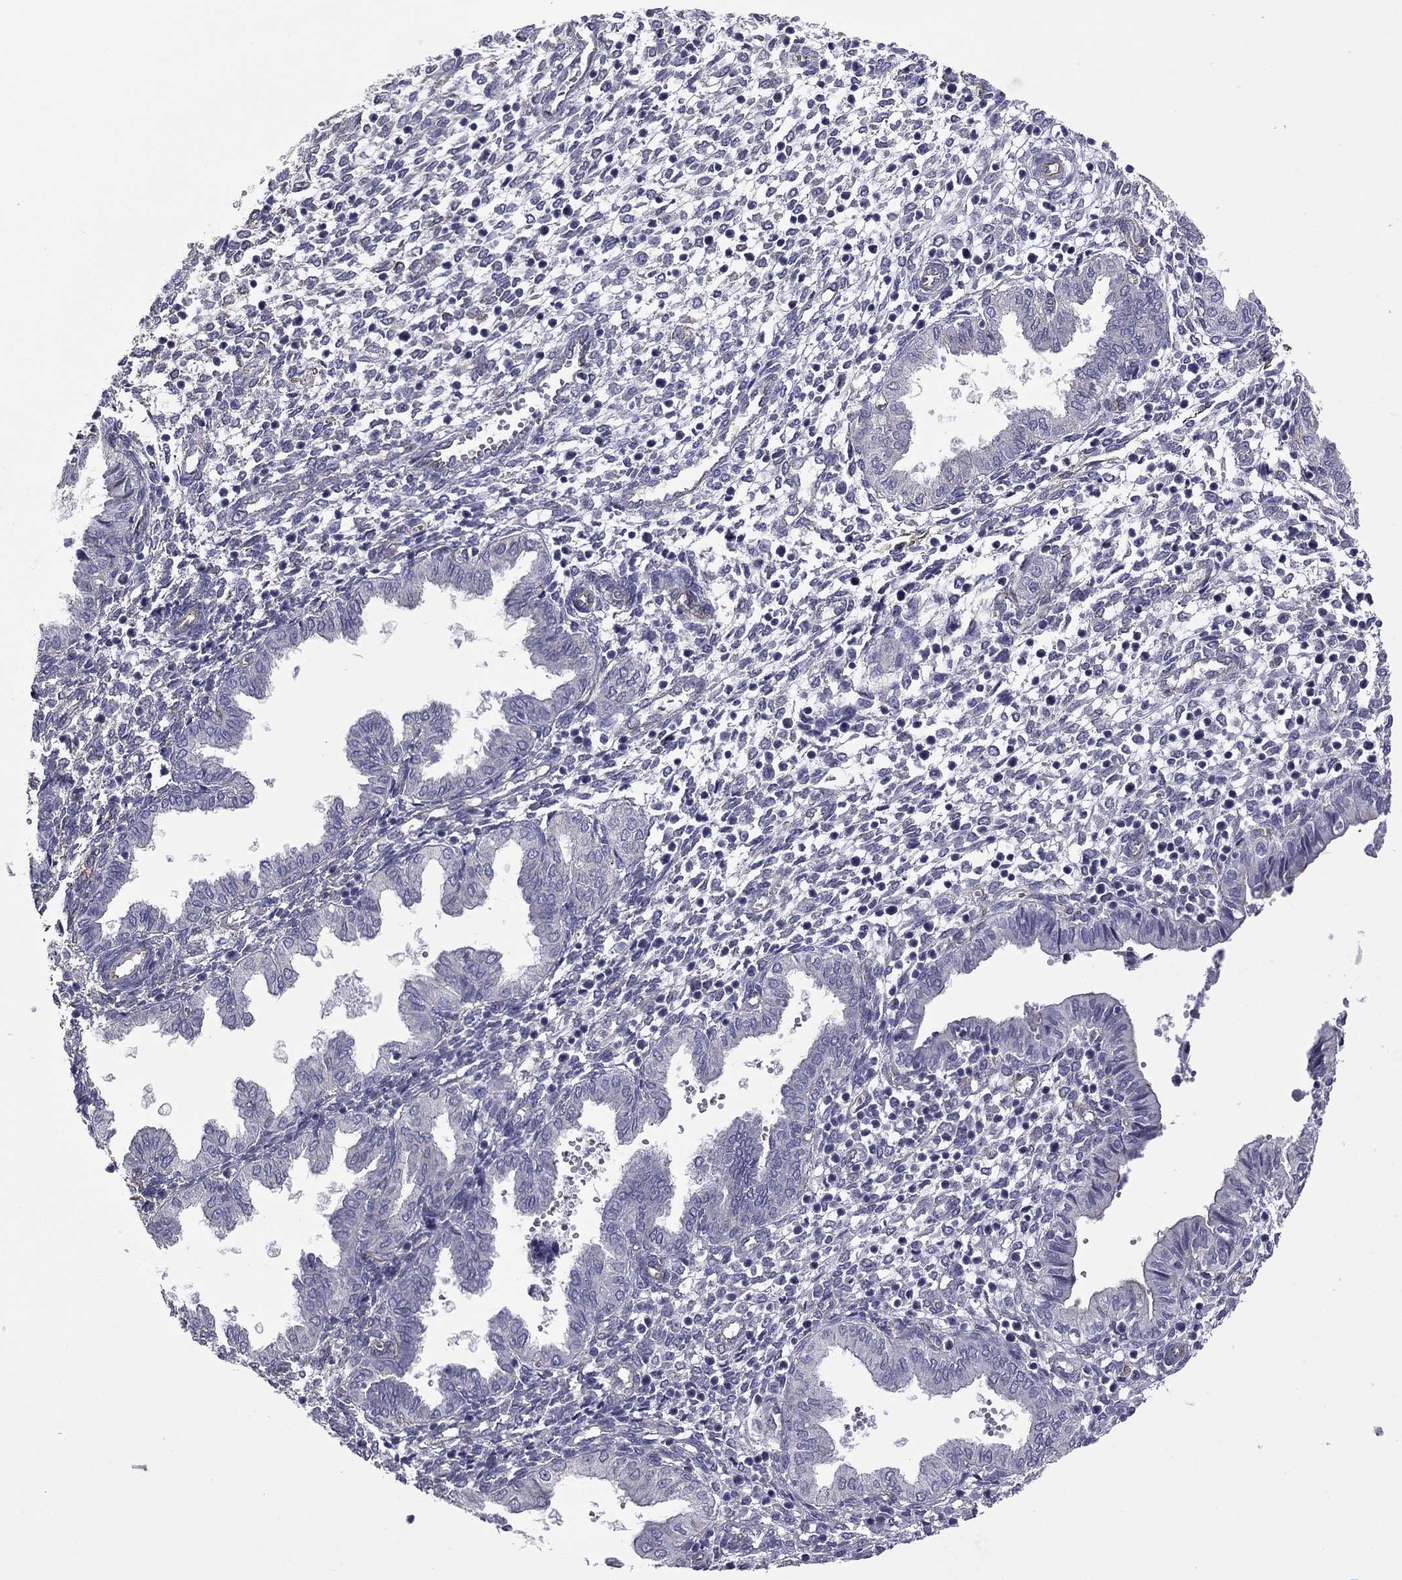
{"staining": {"intensity": "negative", "quantity": "none", "location": "none"}, "tissue": "endometrium", "cell_type": "Cells in endometrial stroma", "image_type": "normal", "snomed": [{"axis": "morphology", "description": "Normal tissue, NOS"}, {"axis": "topography", "description": "Endometrium"}], "caption": "Immunohistochemistry of benign human endometrium displays no positivity in cells in endometrial stroma. The staining is performed using DAB brown chromogen with nuclei counter-stained in using hematoxylin.", "gene": "TCHH", "patient": {"sex": "female", "age": 43}}